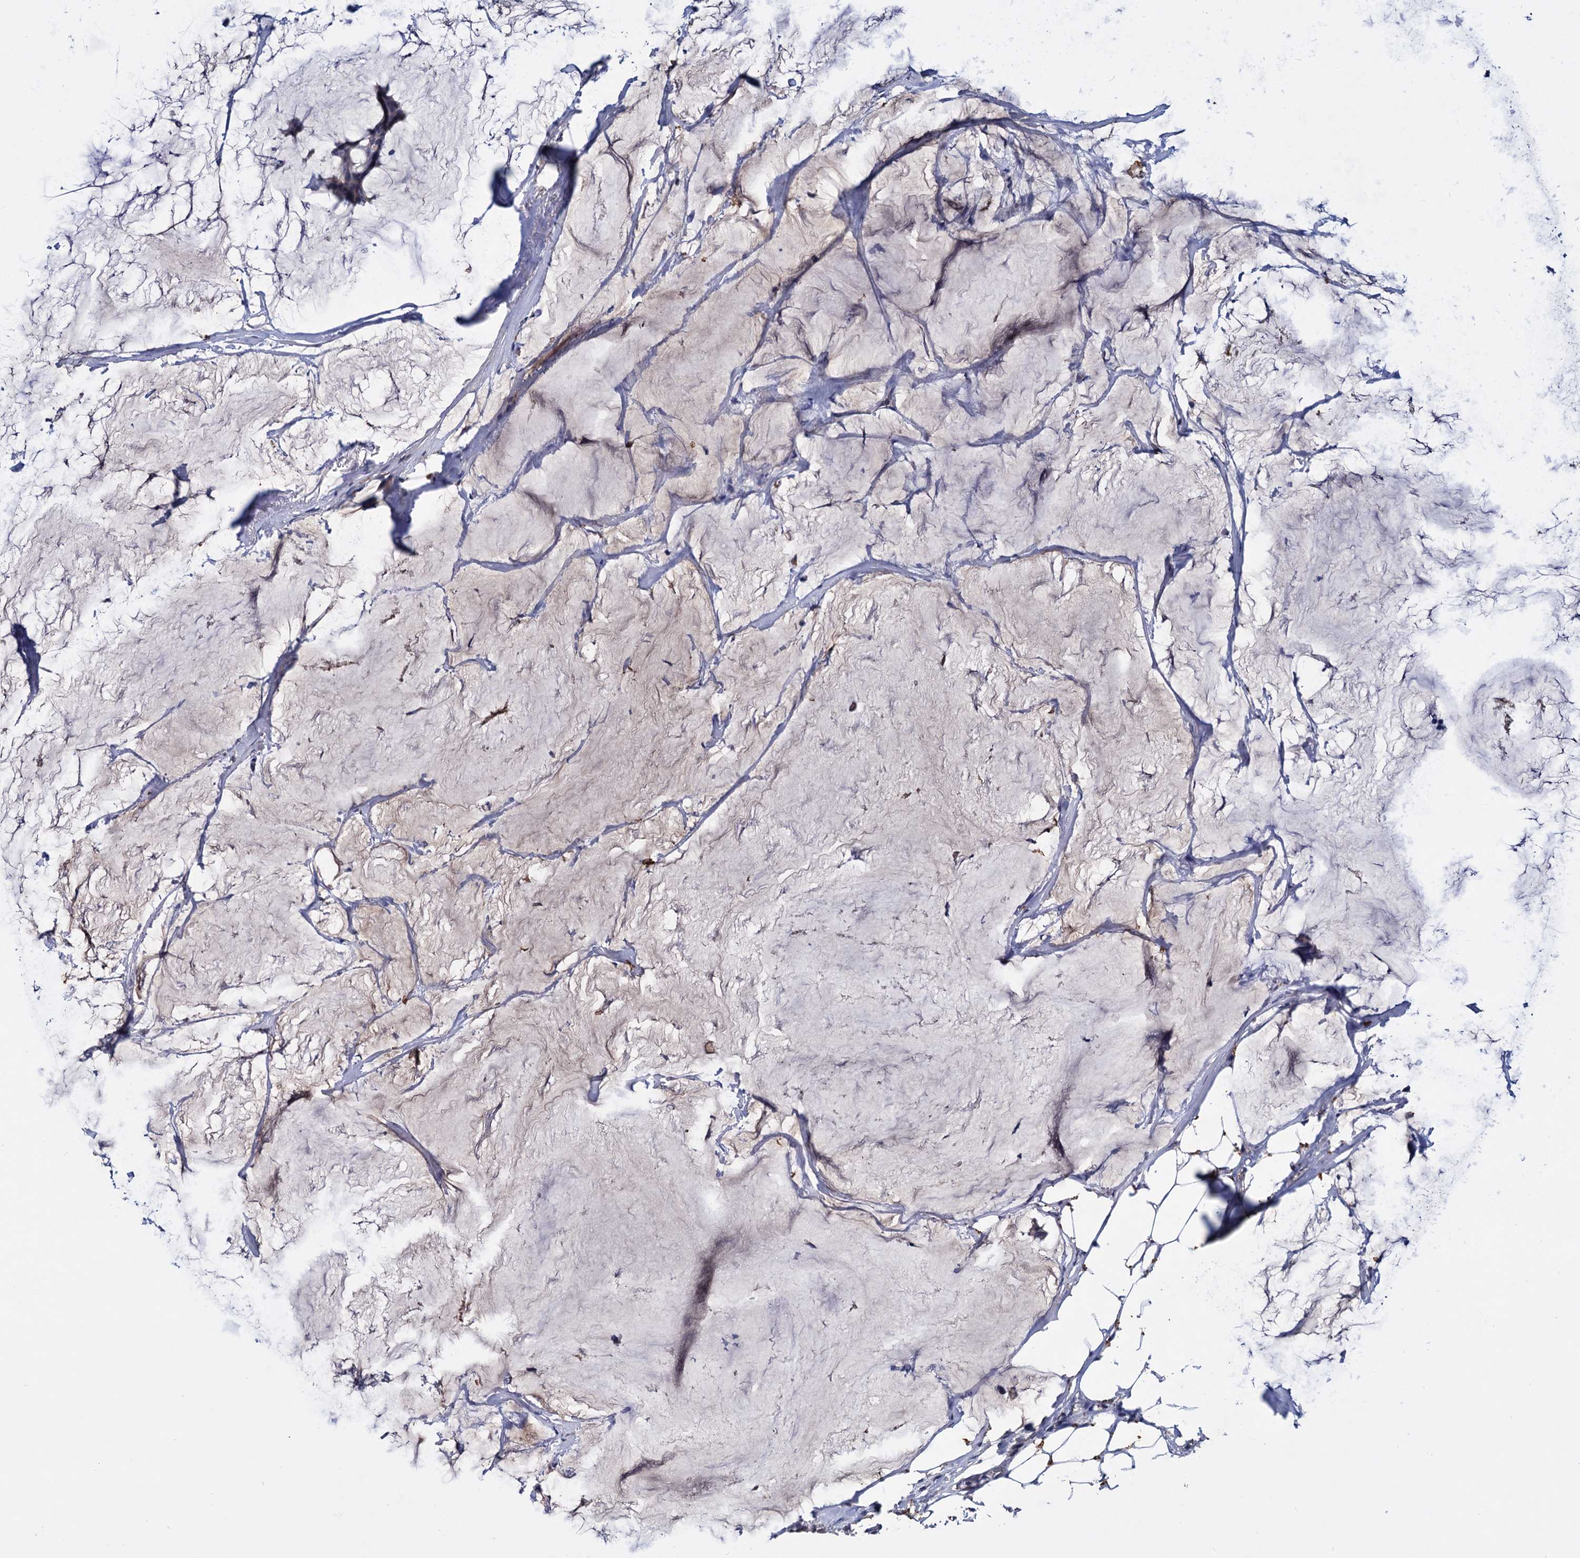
{"staining": {"intensity": "negative", "quantity": "none", "location": "none"}, "tissue": "breast cancer", "cell_type": "Tumor cells", "image_type": "cancer", "snomed": [{"axis": "morphology", "description": "Duct carcinoma"}, {"axis": "topography", "description": "Breast"}], "caption": "Immunohistochemical staining of human breast cancer exhibits no significant staining in tumor cells.", "gene": "NPAS4", "patient": {"sex": "female", "age": 93}}